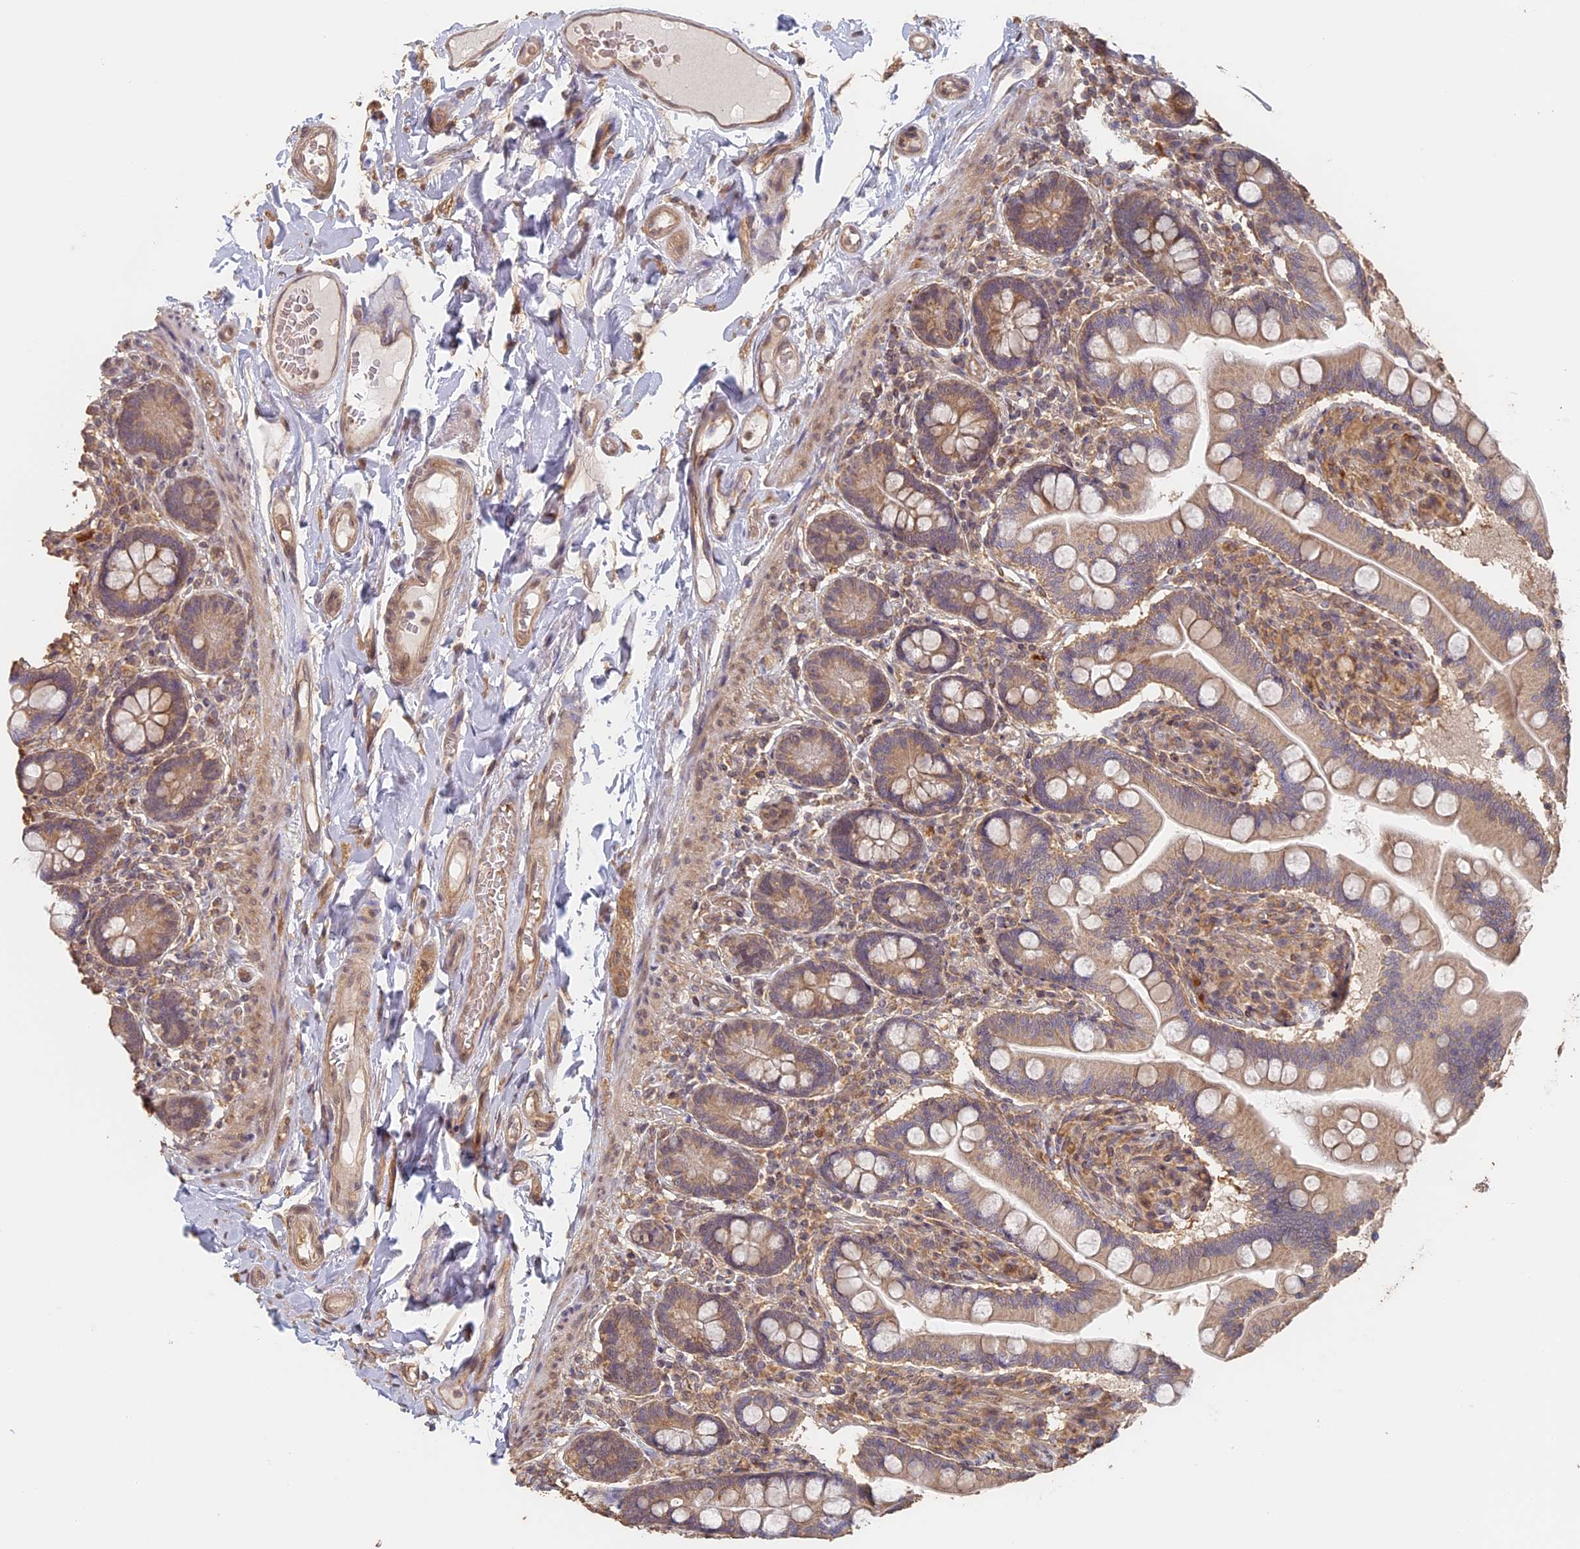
{"staining": {"intensity": "moderate", "quantity": ">75%", "location": "cytoplasmic/membranous"}, "tissue": "small intestine", "cell_type": "Glandular cells", "image_type": "normal", "snomed": [{"axis": "morphology", "description": "Normal tissue, NOS"}, {"axis": "topography", "description": "Small intestine"}], "caption": "Protein staining of benign small intestine demonstrates moderate cytoplasmic/membranous staining in about >75% of glandular cells.", "gene": "STX16", "patient": {"sex": "female", "age": 64}}